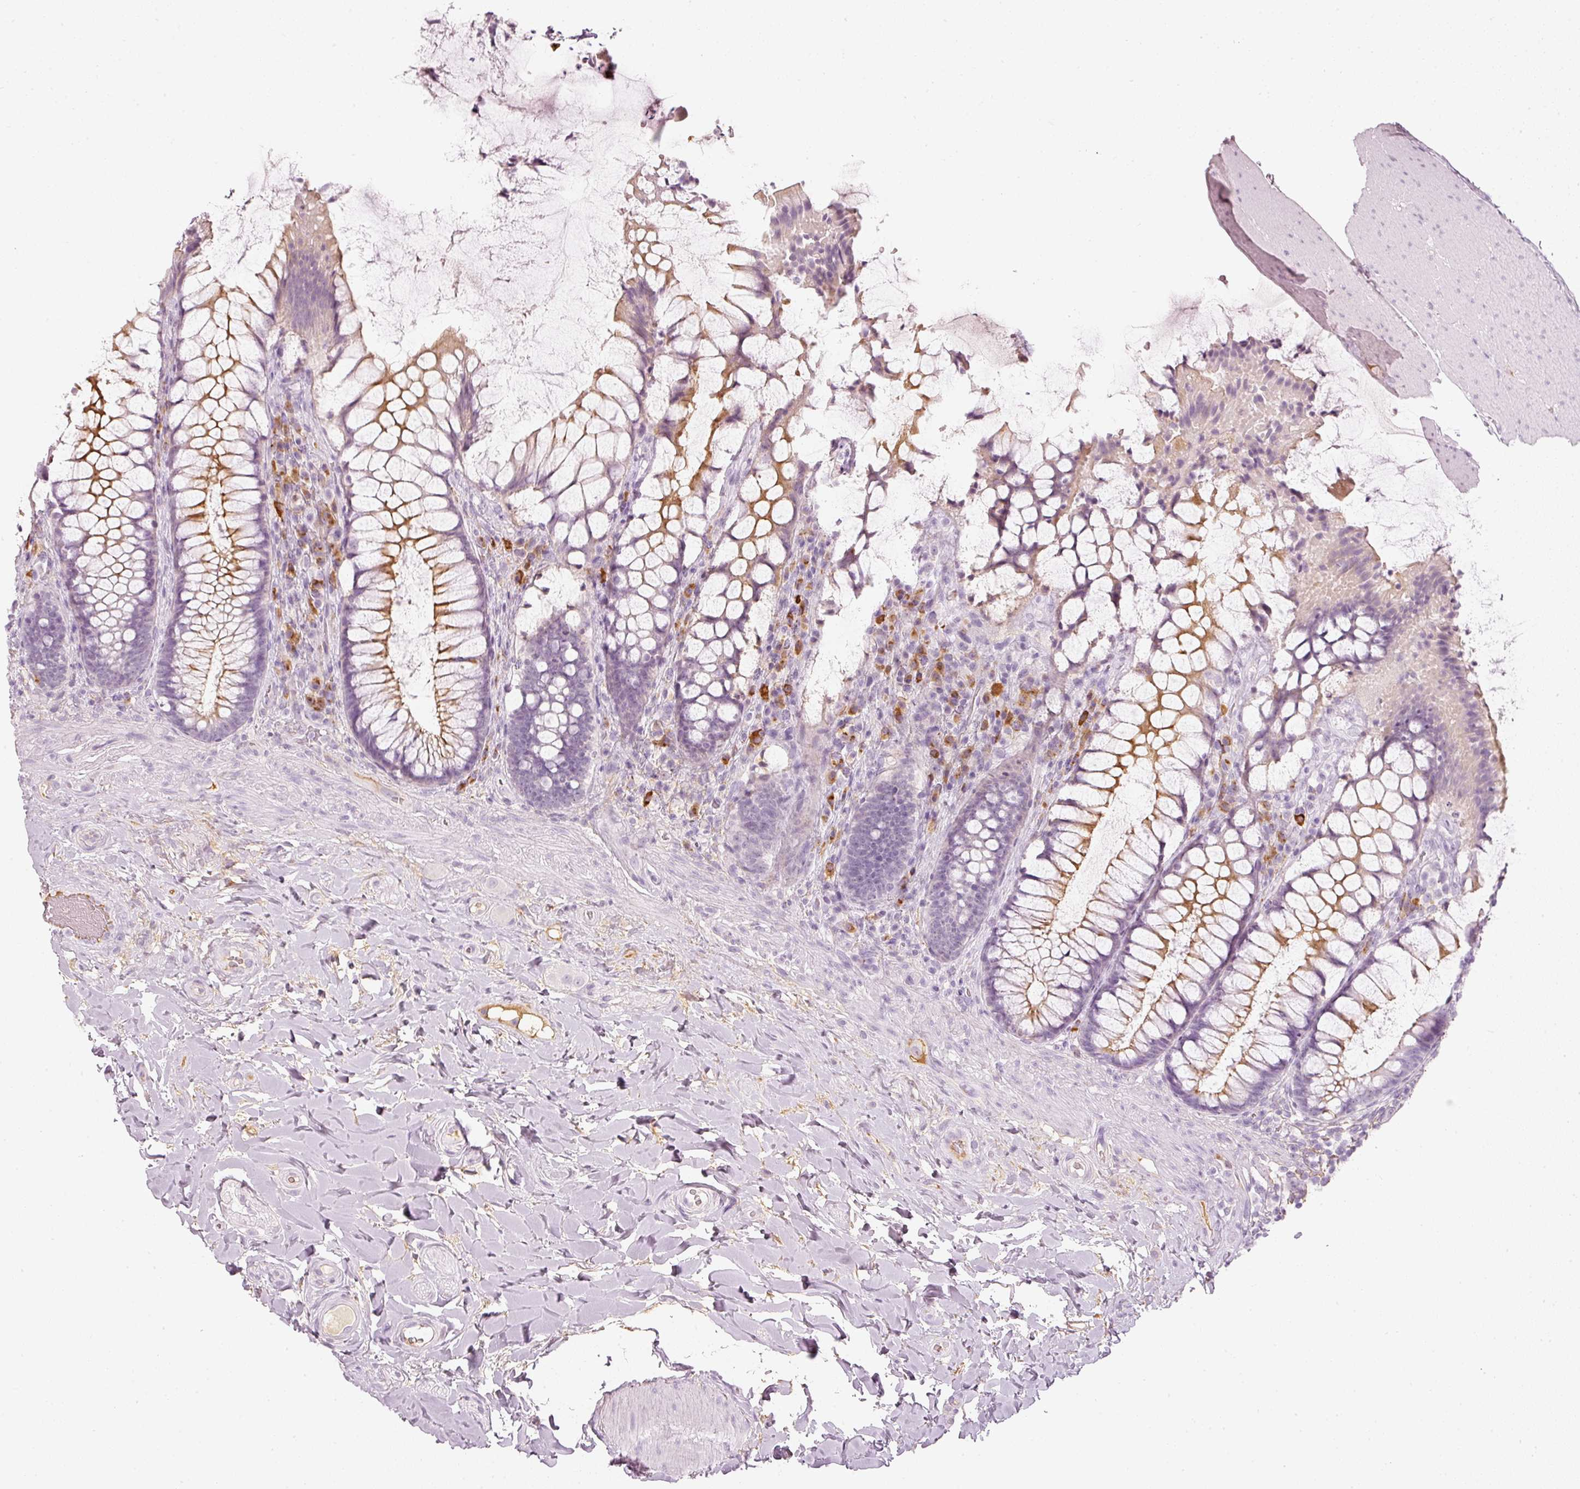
{"staining": {"intensity": "moderate", "quantity": "25%-75%", "location": "cytoplasmic/membranous"}, "tissue": "rectum", "cell_type": "Glandular cells", "image_type": "normal", "snomed": [{"axis": "morphology", "description": "Normal tissue, NOS"}, {"axis": "topography", "description": "Rectum"}], "caption": "Rectum stained with DAB (3,3'-diaminobenzidine) immunohistochemistry demonstrates medium levels of moderate cytoplasmic/membranous positivity in about 25%-75% of glandular cells. The protein of interest is shown in brown color, while the nuclei are stained blue.", "gene": "VCAM1", "patient": {"sex": "female", "age": 58}}